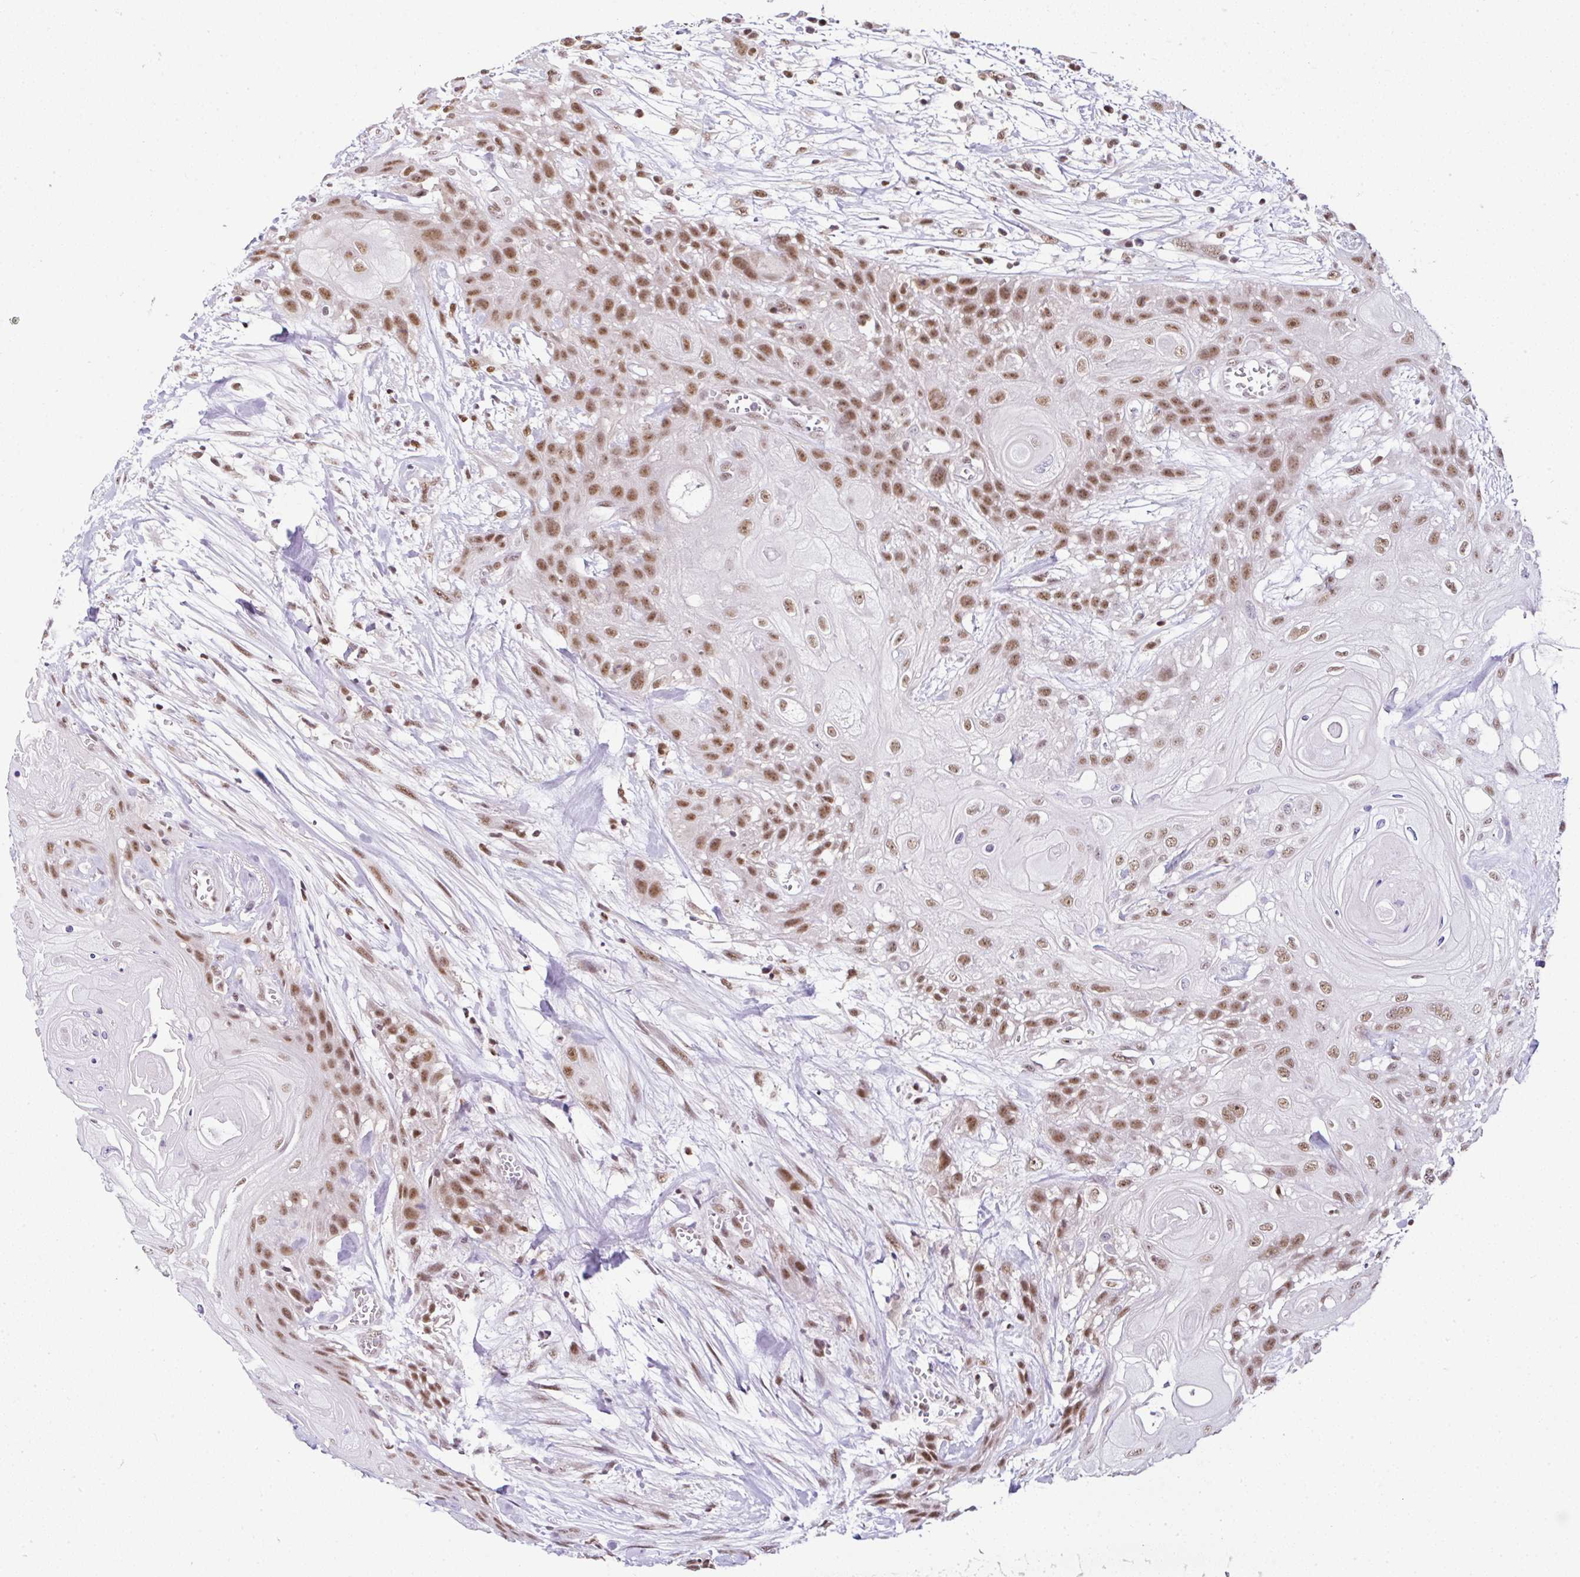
{"staining": {"intensity": "moderate", "quantity": ">75%", "location": "nuclear"}, "tissue": "head and neck cancer", "cell_type": "Tumor cells", "image_type": "cancer", "snomed": [{"axis": "morphology", "description": "Squamous cell carcinoma, NOS"}, {"axis": "topography", "description": "Head-Neck"}], "caption": "Tumor cells show moderate nuclear expression in about >75% of cells in head and neck cancer (squamous cell carcinoma).", "gene": "PTPN2", "patient": {"sex": "female", "age": 43}}